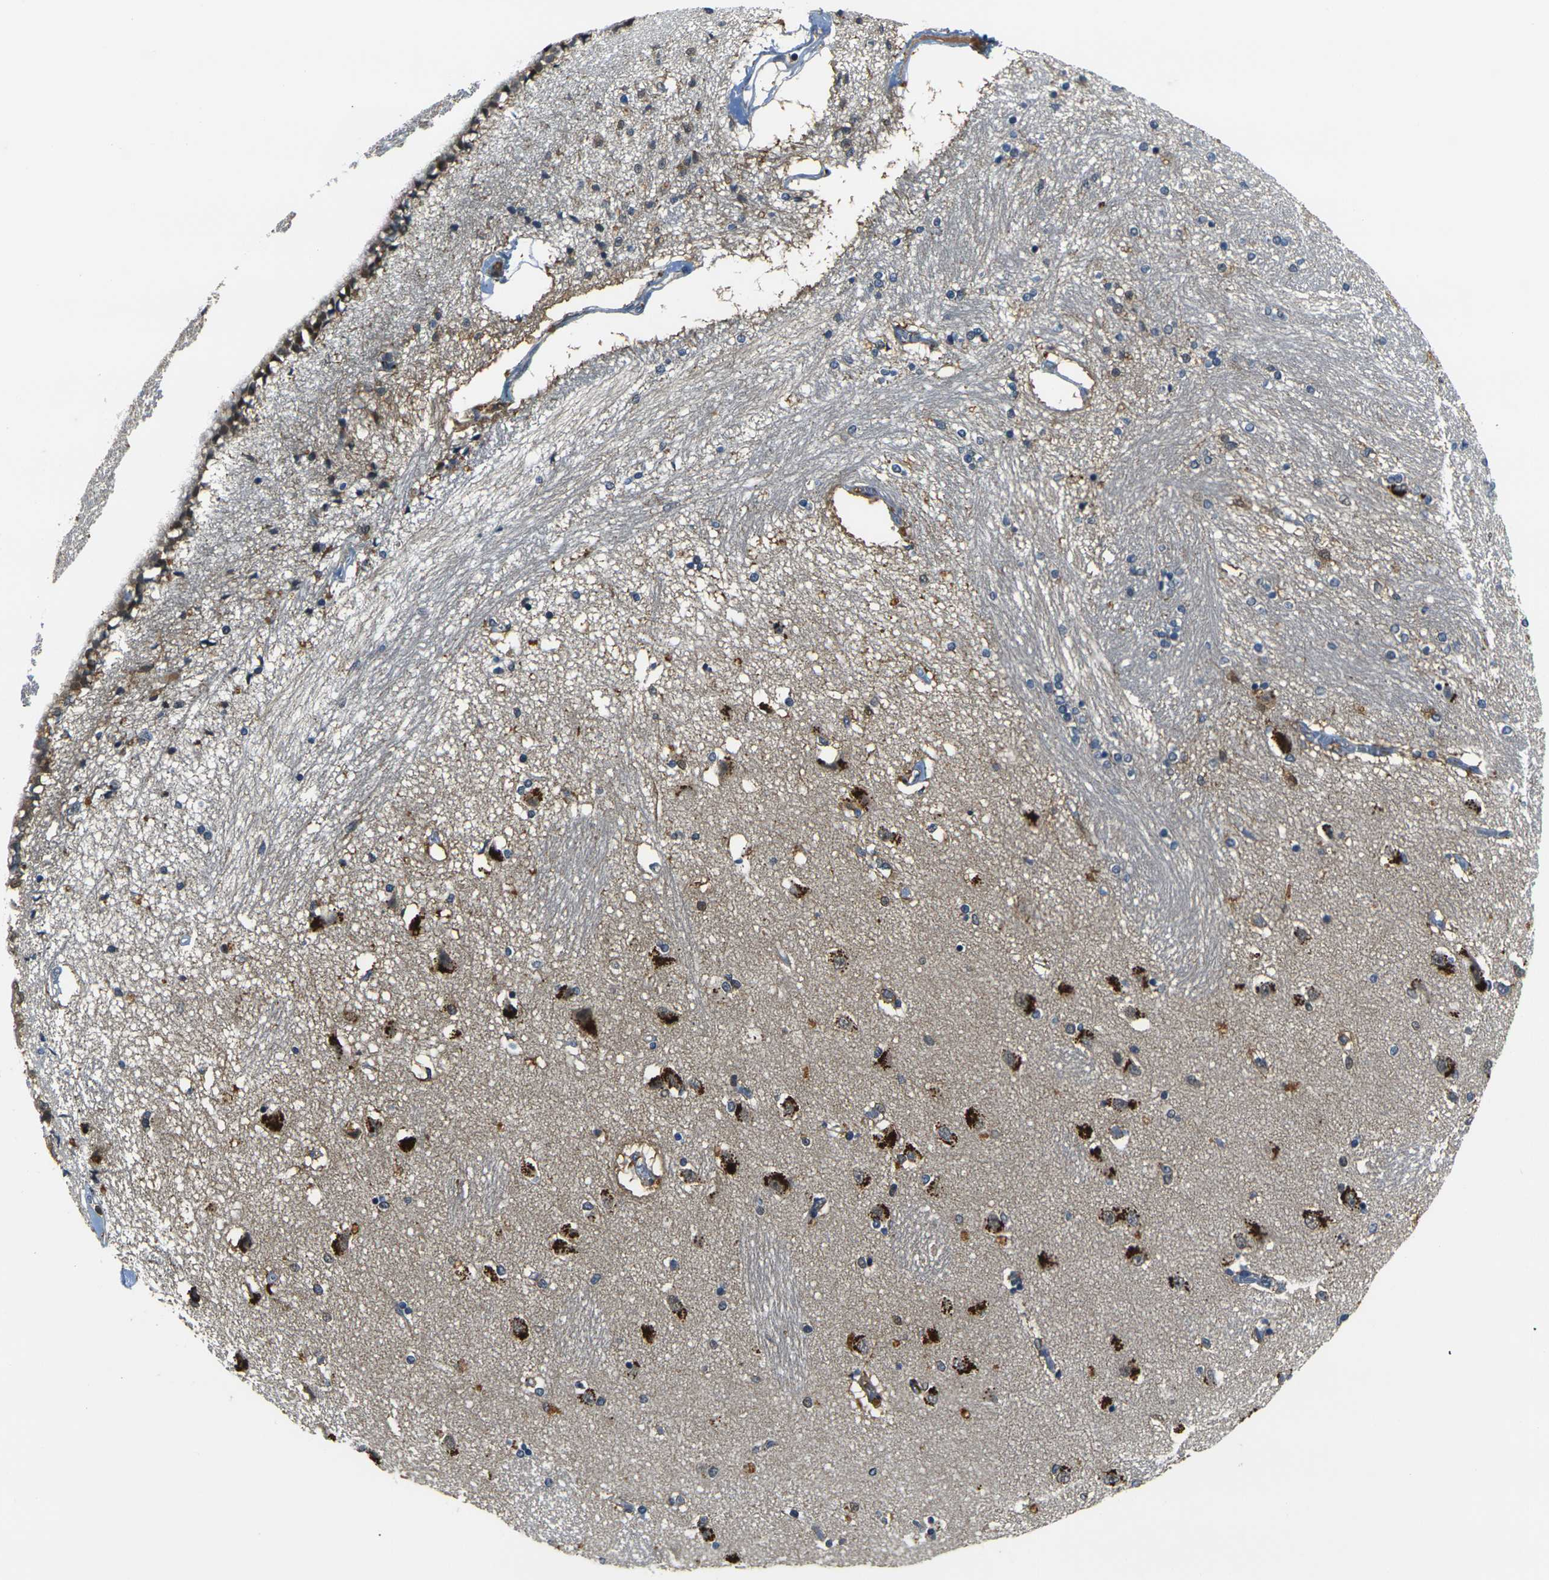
{"staining": {"intensity": "moderate", "quantity": "25%-75%", "location": "cytoplasmic/membranous"}, "tissue": "hippocampus", "cell_type": "Glial cells", "image_type": "normal", "snomed": [{"axis": "morphology", "description": "Normal tissue, NOS"}, {"axis": "topography", "description": "Hippocampus"}], "caption": "Immunohistochemistry (IHC) image of normal hippocampus: hippocampus stained using IHC reveals medium levels of moderate protein expression localized specifically in the cytoplasmic/membranous of glial cells, appearing as a cytoplasmic/membranous brown color.", "gene": "PIGL", "patient": {"sex": "female", "age": 54}}